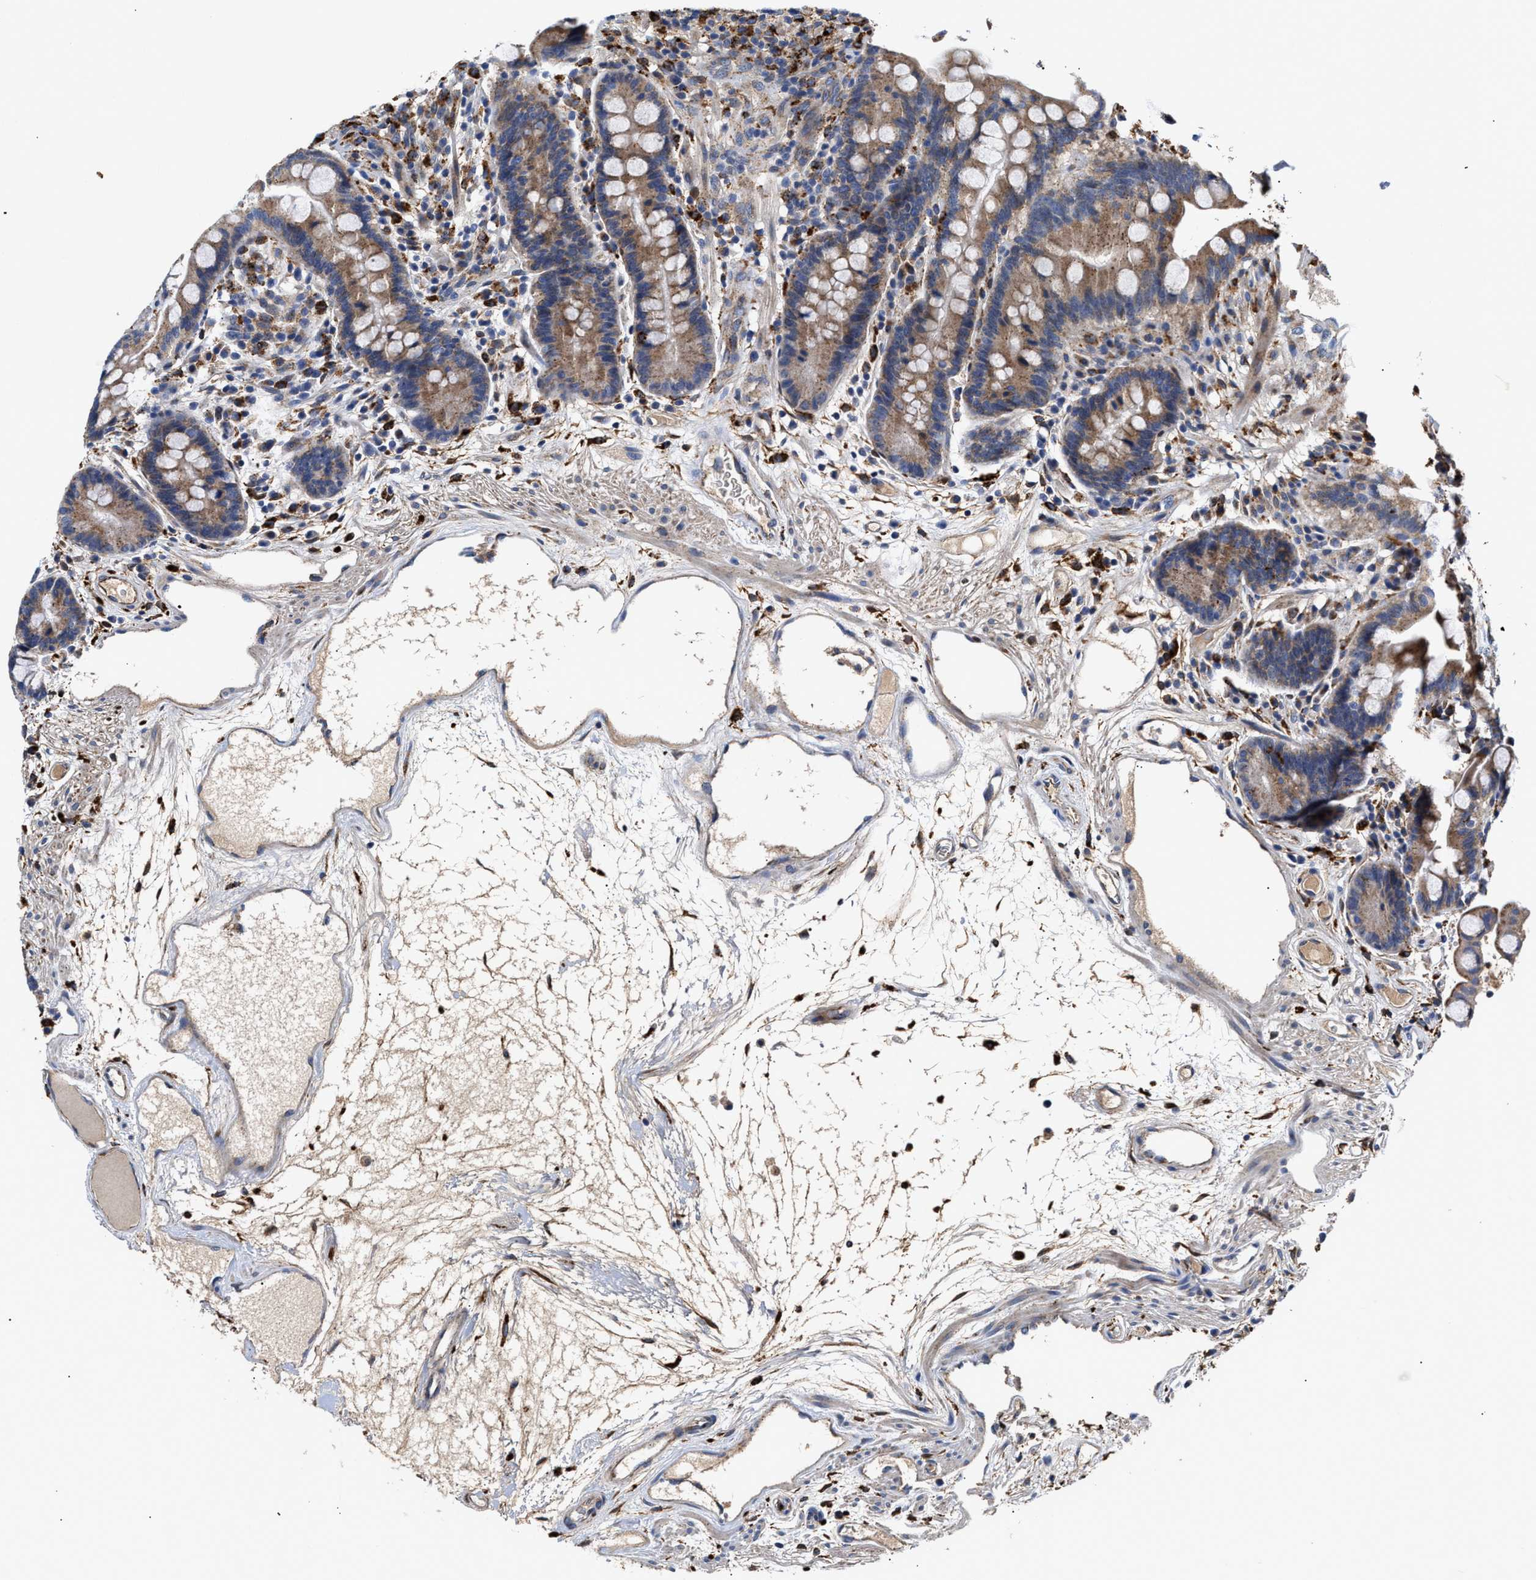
{"staining": {"intensity": "weak", "quantity": ">75%", "location": "cytoplasmic/membranous"}, "tissue": "colon", "cell_type": "Endothelial cells", "image_type": "normal", "snomed": [{"axis": "morphology", "description": "Normal tissue, NOS"}, {"axis": "topography", "description": "Colon"}], "caption": "IHC photomicrograph of normal colon: human colon stained using immunohistochemistry demonstrates low levels of weak protein expression localized specifically in the cytoplasmic/membranous of endothelial cells, appearing as a cytoplasmic/membranous brown color.", "gene": "CCDC146", "patient": {"sex": "male", "age": 73}}